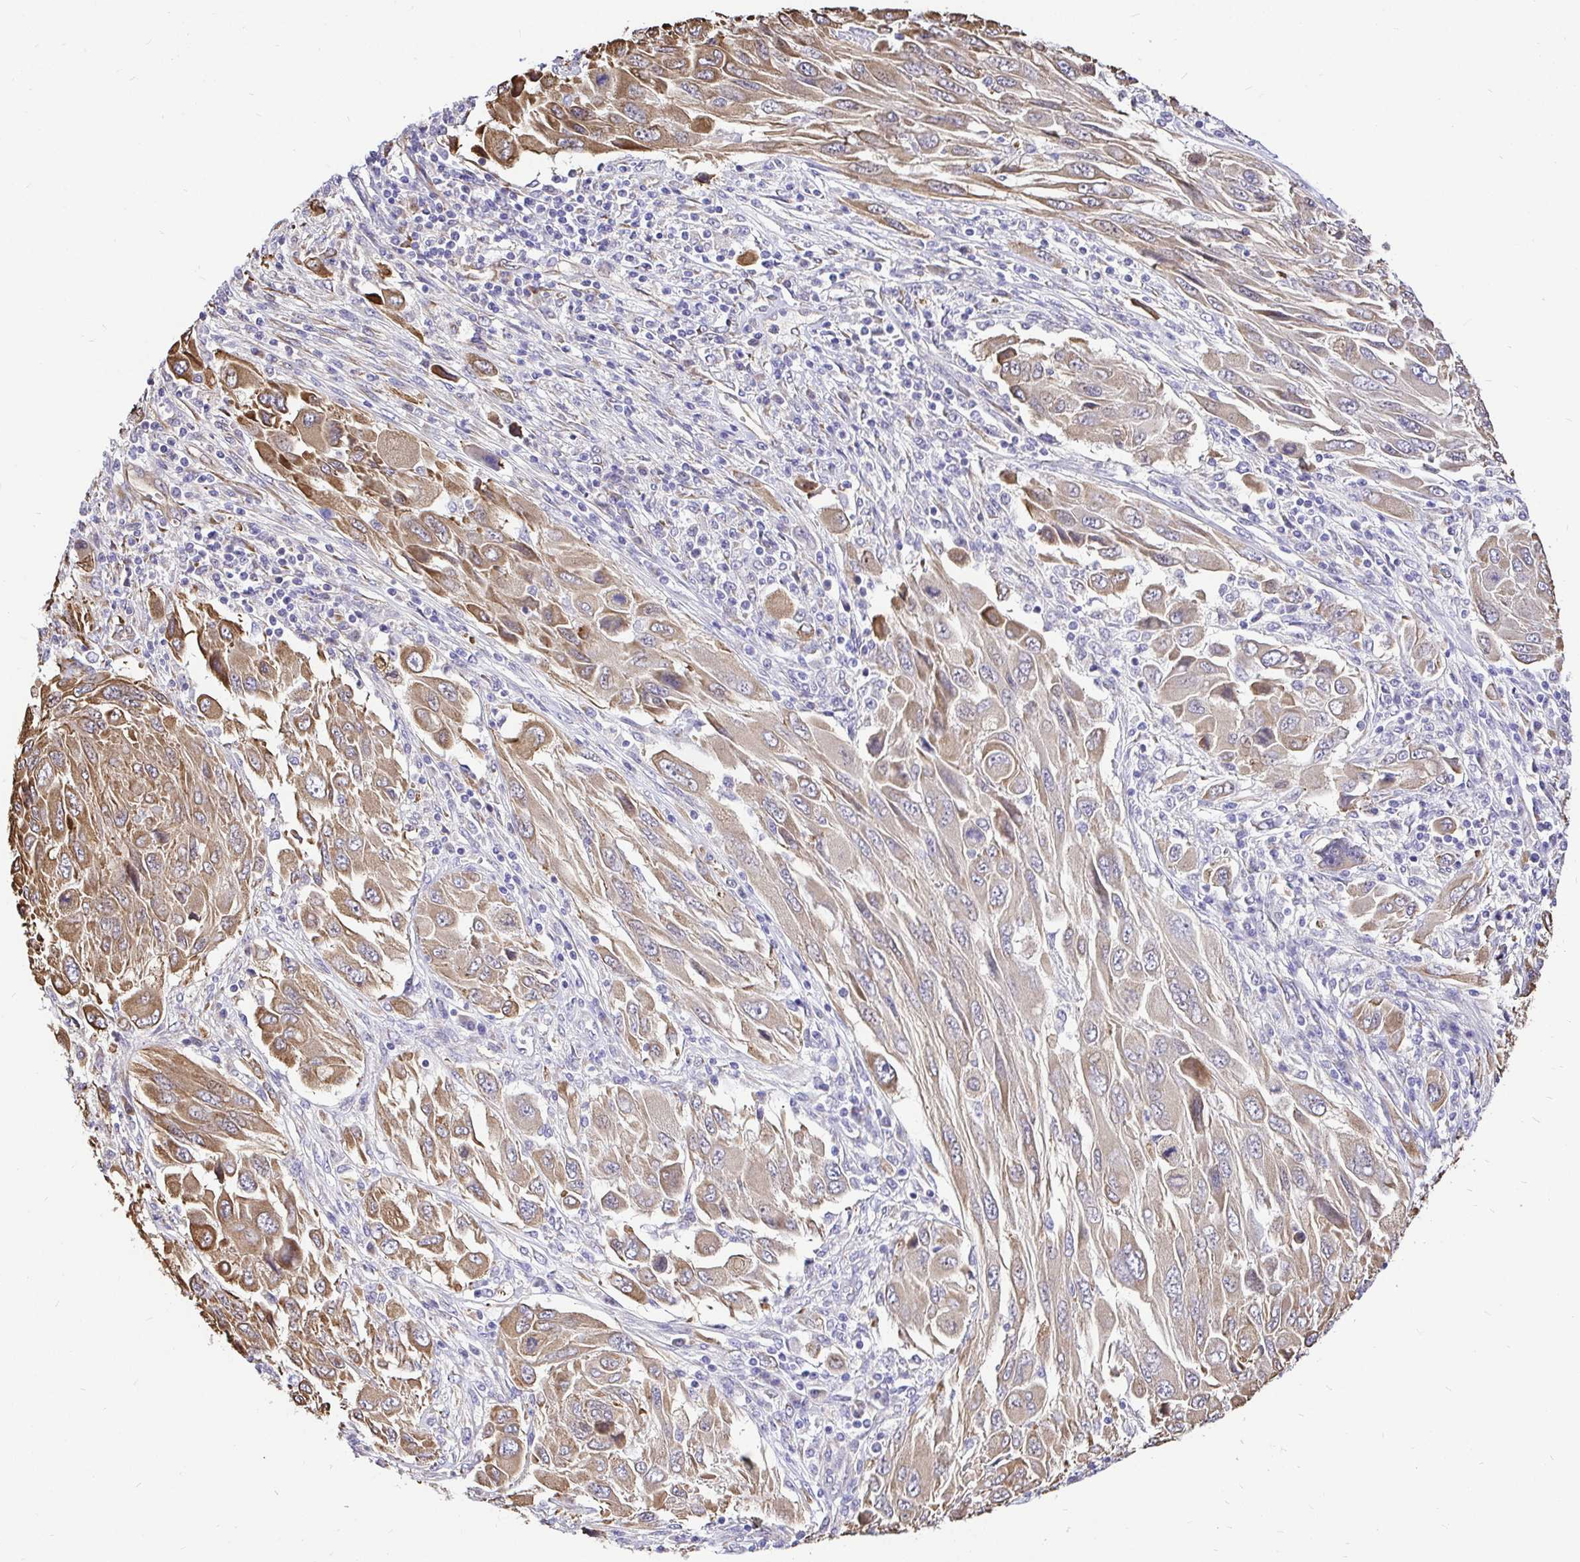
{"staining": {"intensity": "moderate", "quantity": "25%-75%", "location": "cytoplasmic/membranous"}, "tissue": "melanoma", "cell_type": "Tumor cells", "image_type": "cancer", "snomed": [{"axis": "morphology", "description": "Malignant melanoma, NOS"}, {"axis": "topography", "description": "Skin"}], "caption": "A photomicrograph showing moderate cytoplasmic/membranous staining in about 25%-75% of tumor cells in melanoma, as visualized by brown immunohistochemical staining.", "gene": "CCDC122", "patient": {"sex": "female", "age": 91}}